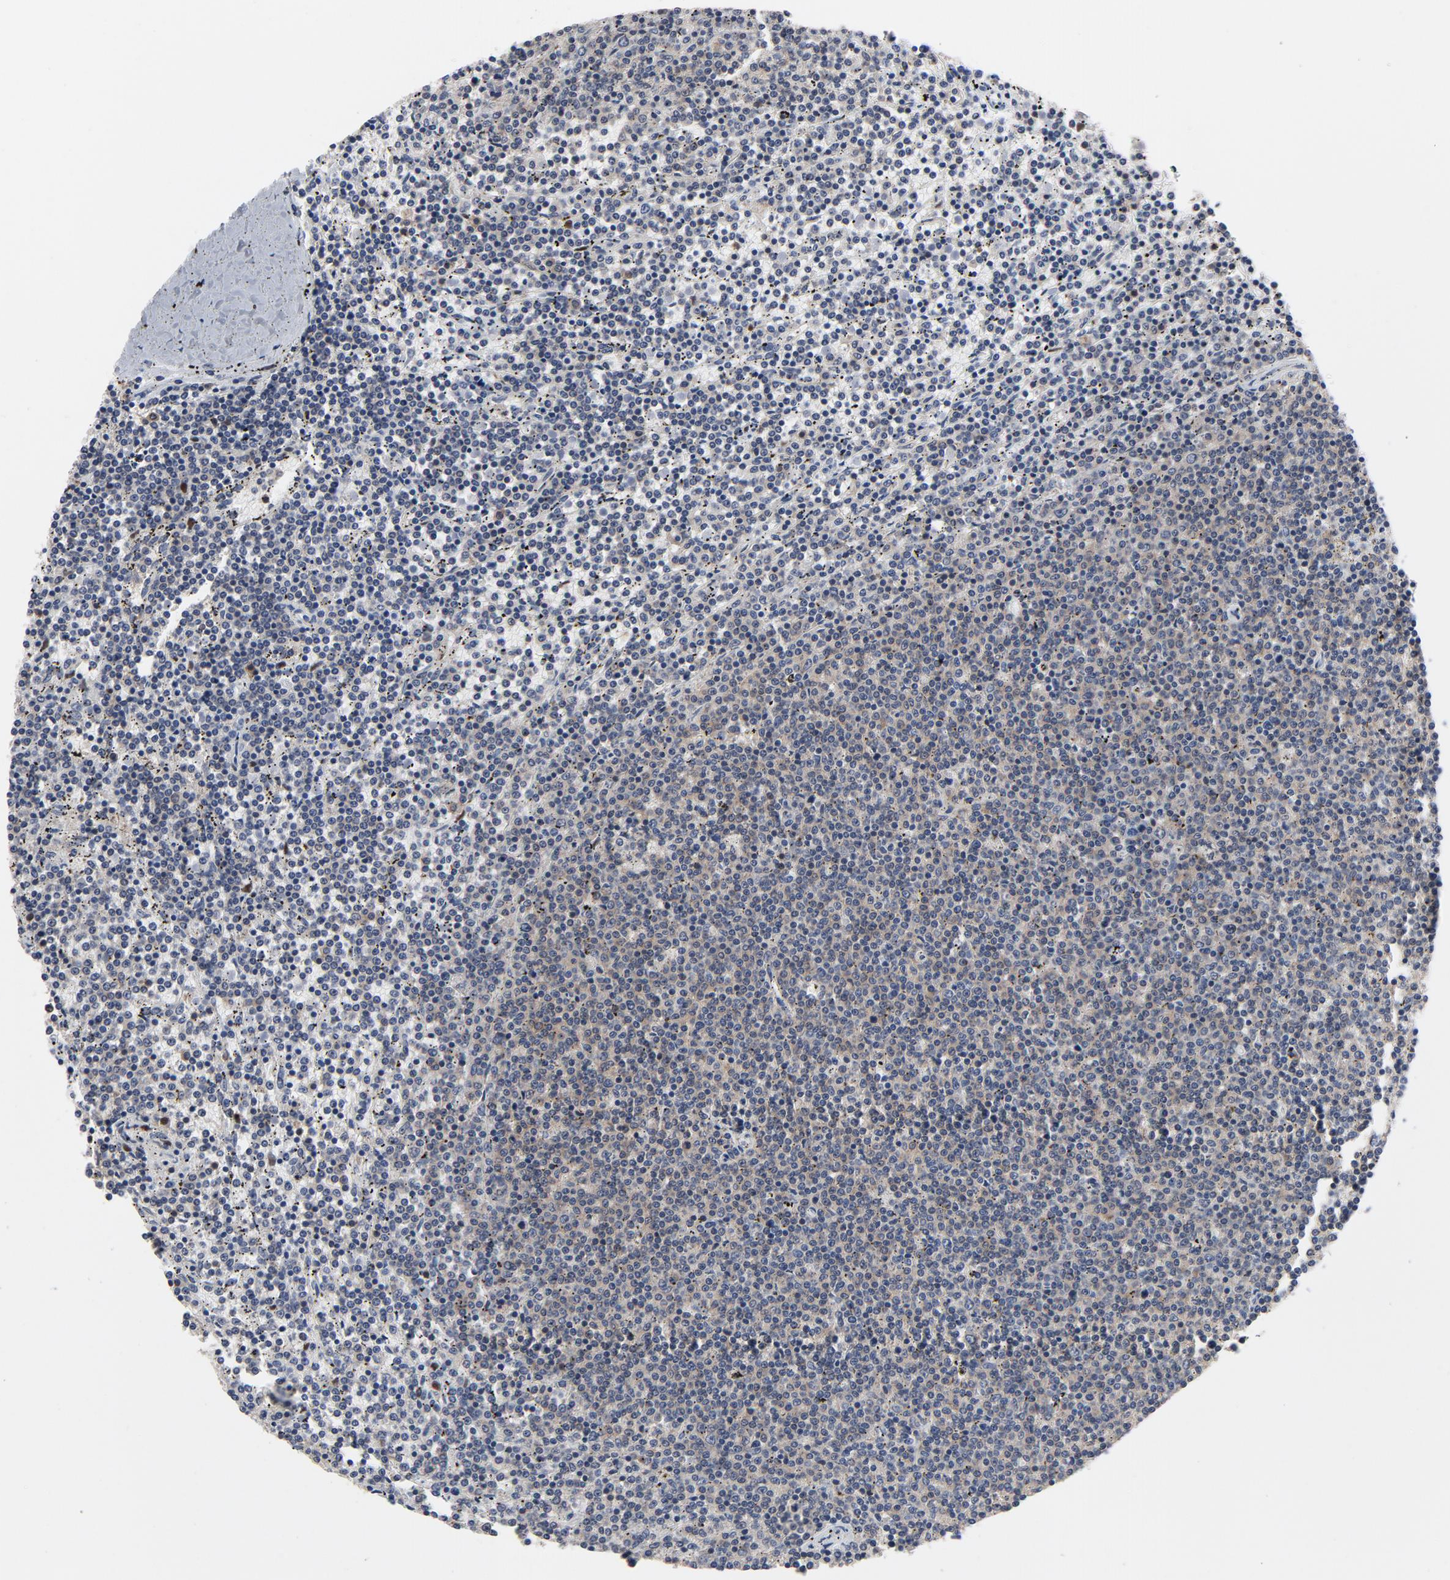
{"staining": {"intensity": "negative", "quantity": "none", "location": "none"}, "tissue": "lymphoma", "cell_type": "Tumor cells", "image_type": "cancer", "snomed": [{"axis": "morphology", "description": "Malignant lymphoma, non-Hodgkin's type, Low grade"}, {"axis": "topography", "description": "Spleen"}], "caption": "Low-grade malignant lymphoma, non-Hodgkin's type was stained to show a protein in brown. There is no significant positivity in tumor cells.", "gene": "NFKB1", "patient": {"sex": "female", "age": 50}}